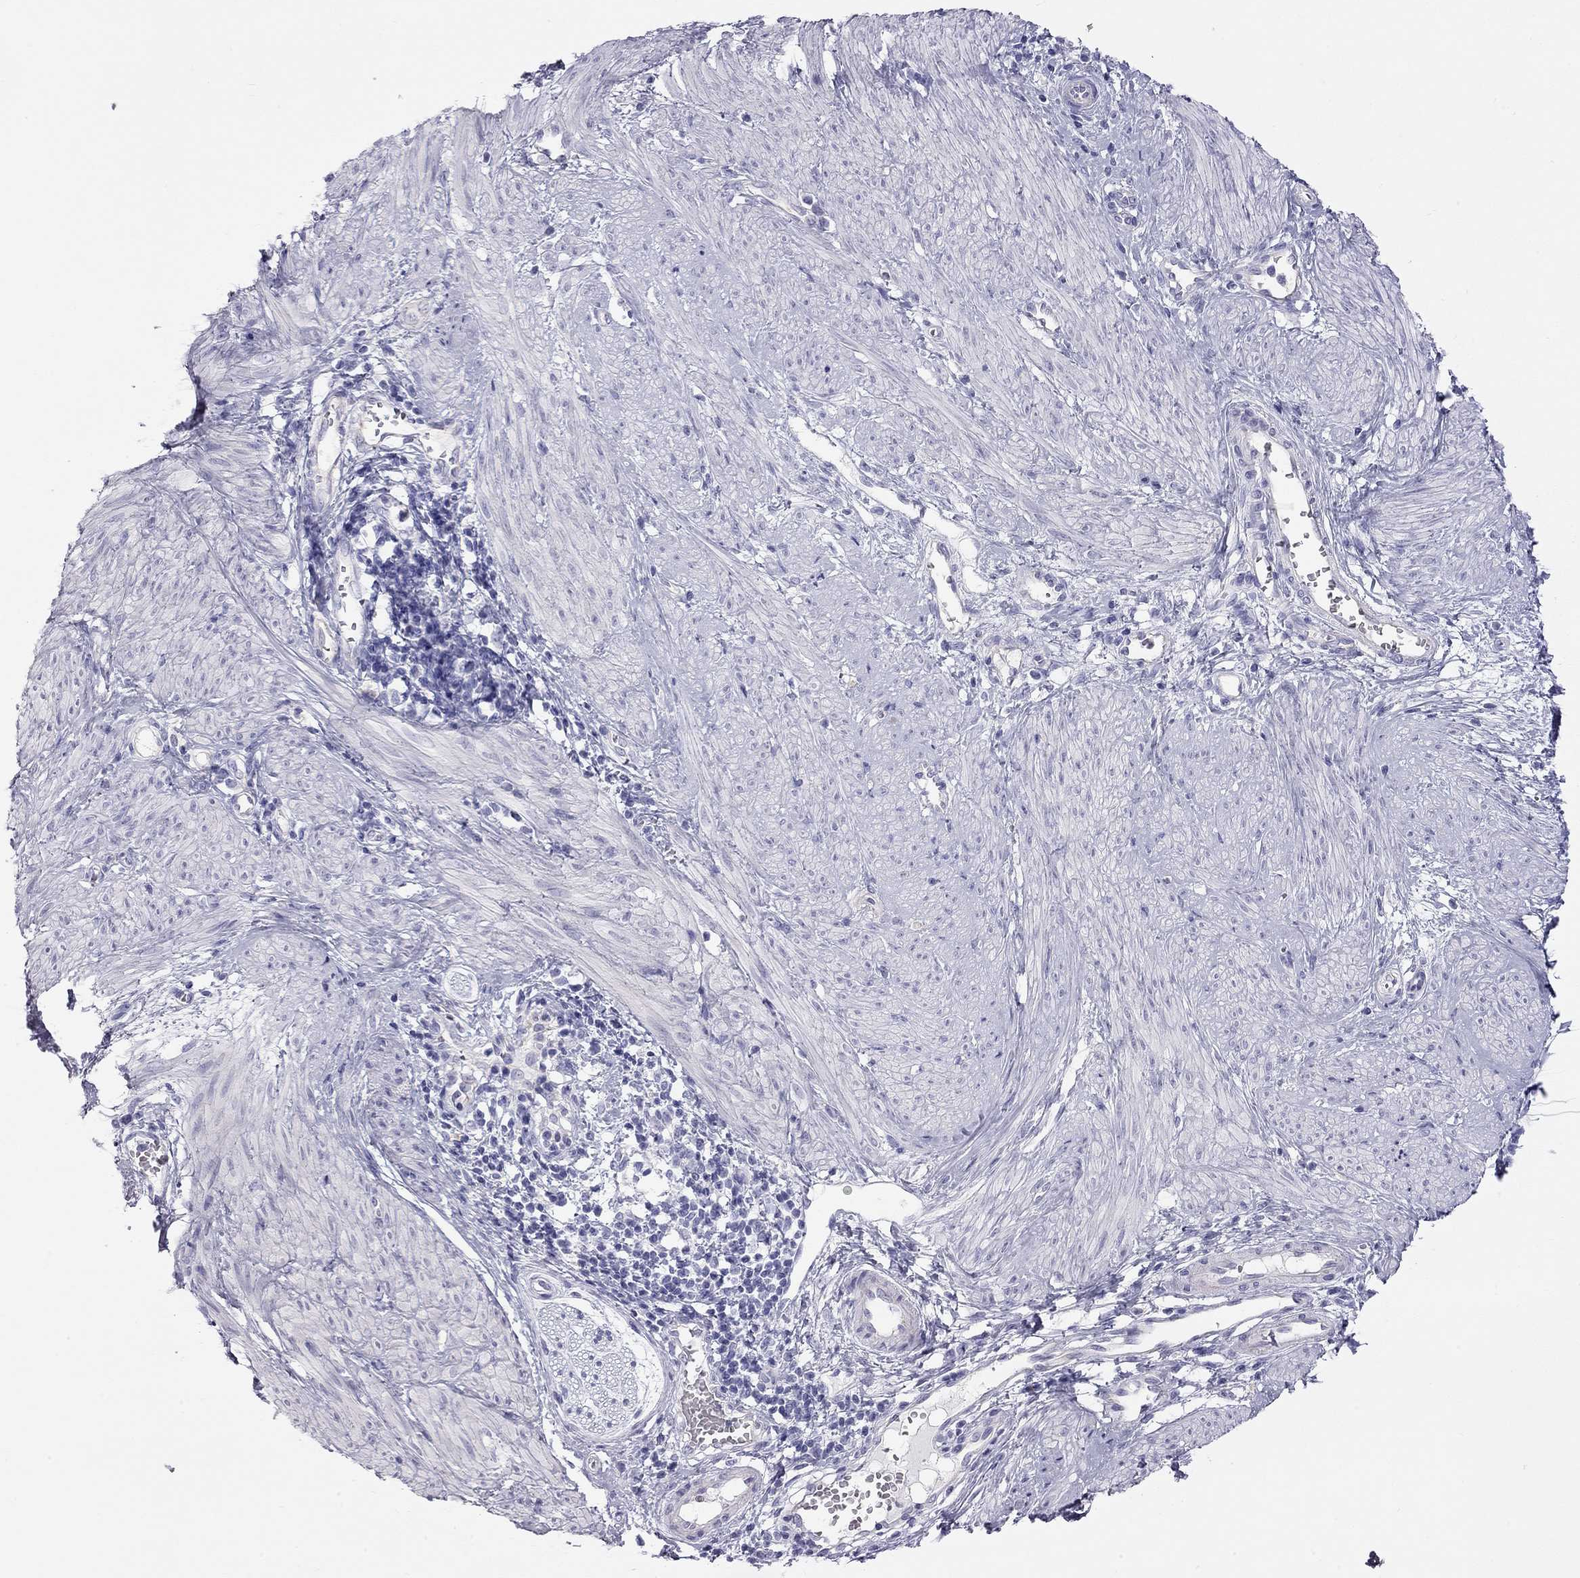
{"staining": {"intensity": "negative", "quantity": "none", "location": "none"}, "tissue": "cervical cancer", "cell_type": "Tumor cells", "image_type": "cancer", "snomed": [{"axis": "morphology", "description": "Squamous cell carcinoma, NOS"}, {"axis": "topography", "description": "Cervix"}], "caption": "There is no significant expression in tumor cells of cervical cancer (squamous cell carcinoma).", "gene": "TDRD6", "patient": {"sex": "female", "age": 39}}